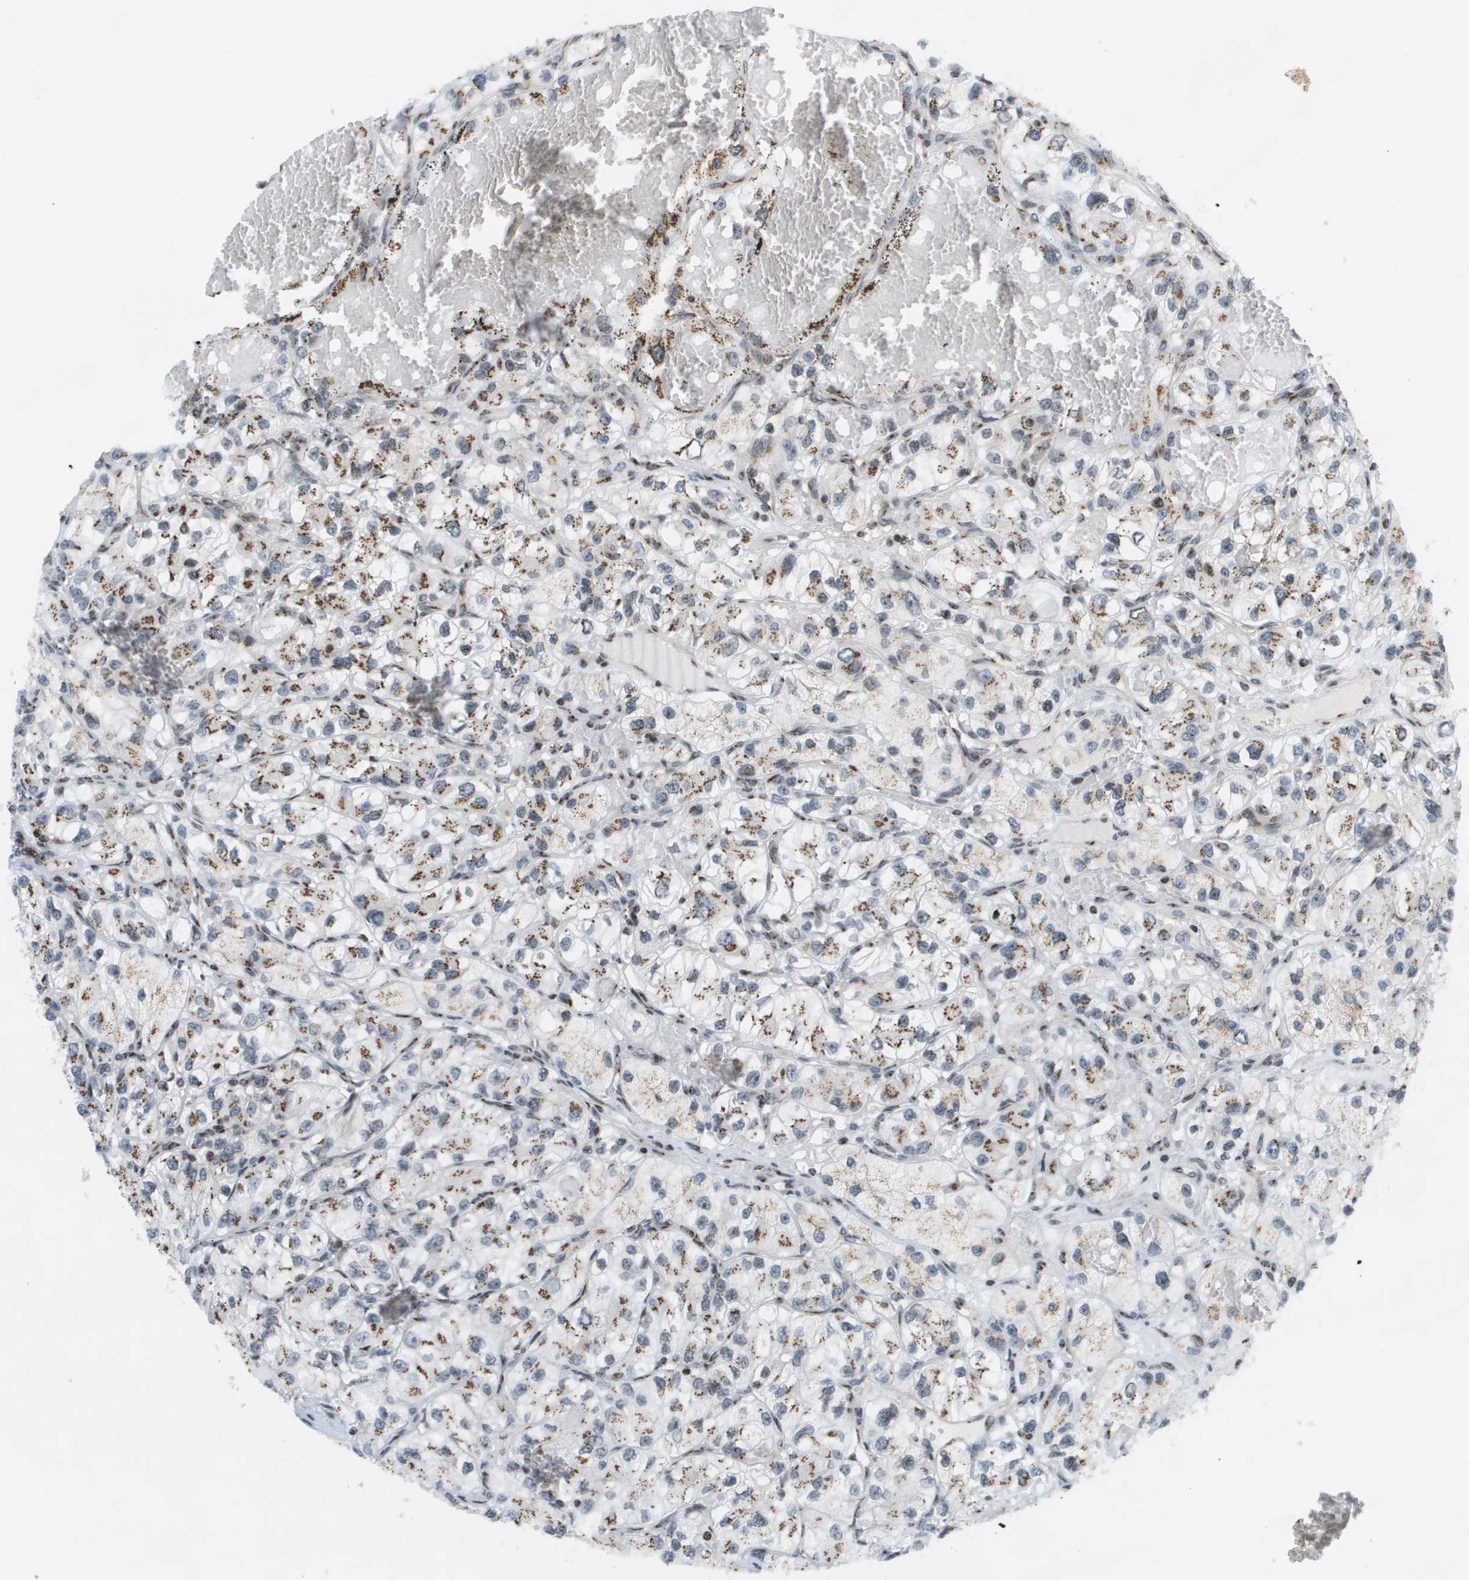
{"staining": {"intensity": "moderate", "quantity": ">75%", "location": "cytoplasmic/membranous"}, "tissue": "renal cancer", "cell_type": "Tumor cells", "image_type": "cancer", "snomed": [{"axis": "morphology", "description": "Adenocarcinoma, NOS"}, {"axis": "topography", "description": "Kidney"}], "caption": "Approximately >75% of tumor cells in renal adenocarcinoma reveal moderate cytoplasmic/membranous protein staining as visualized by brown immunohistochemical staining.", "gene": "EVC", "patient": {"sex": "female", "age": 57}}